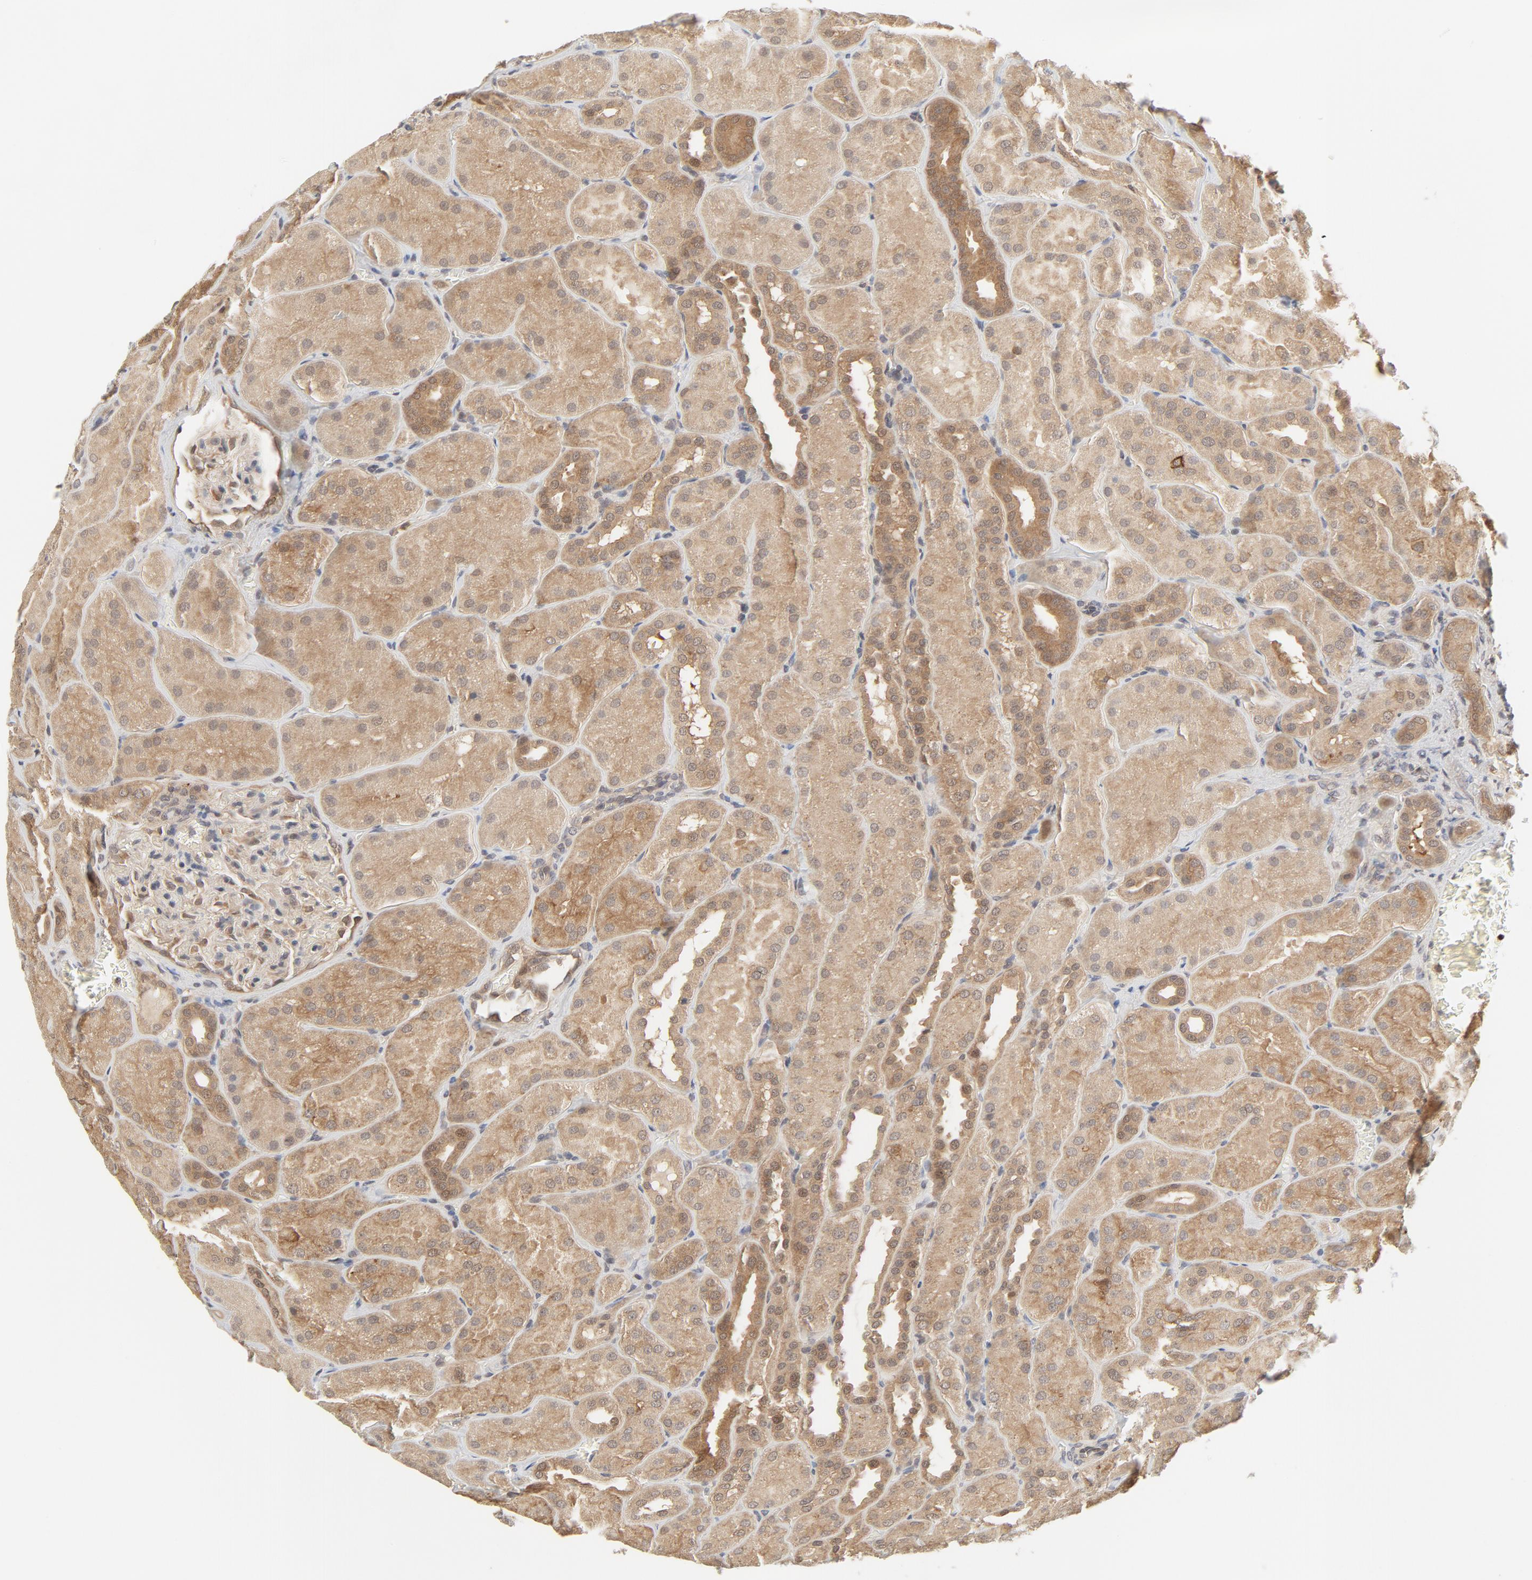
{"staining": {"intensity": "weak", "quantity": "25%-75%", "location": "cytoplasmic/membranous,nuclear"}, "tissue": "kidney", "cell_type": "Cells in glomeruli", "image_type": "normal", "snomed": [{"axis": "morphology", "description": "Normal tissue, NOS"}, {"axis": "topography", "description": "Kidney"}], "caption": "DAB immunohistochemical staining of unremarkable human kidney demonstrates weak cytoplasmic/membranous,nuclear protein positivity in about 25%-75% of cells in glomeruli.", "gene": "NEDD8", "patient": {"sex": "male", "age": 28}}